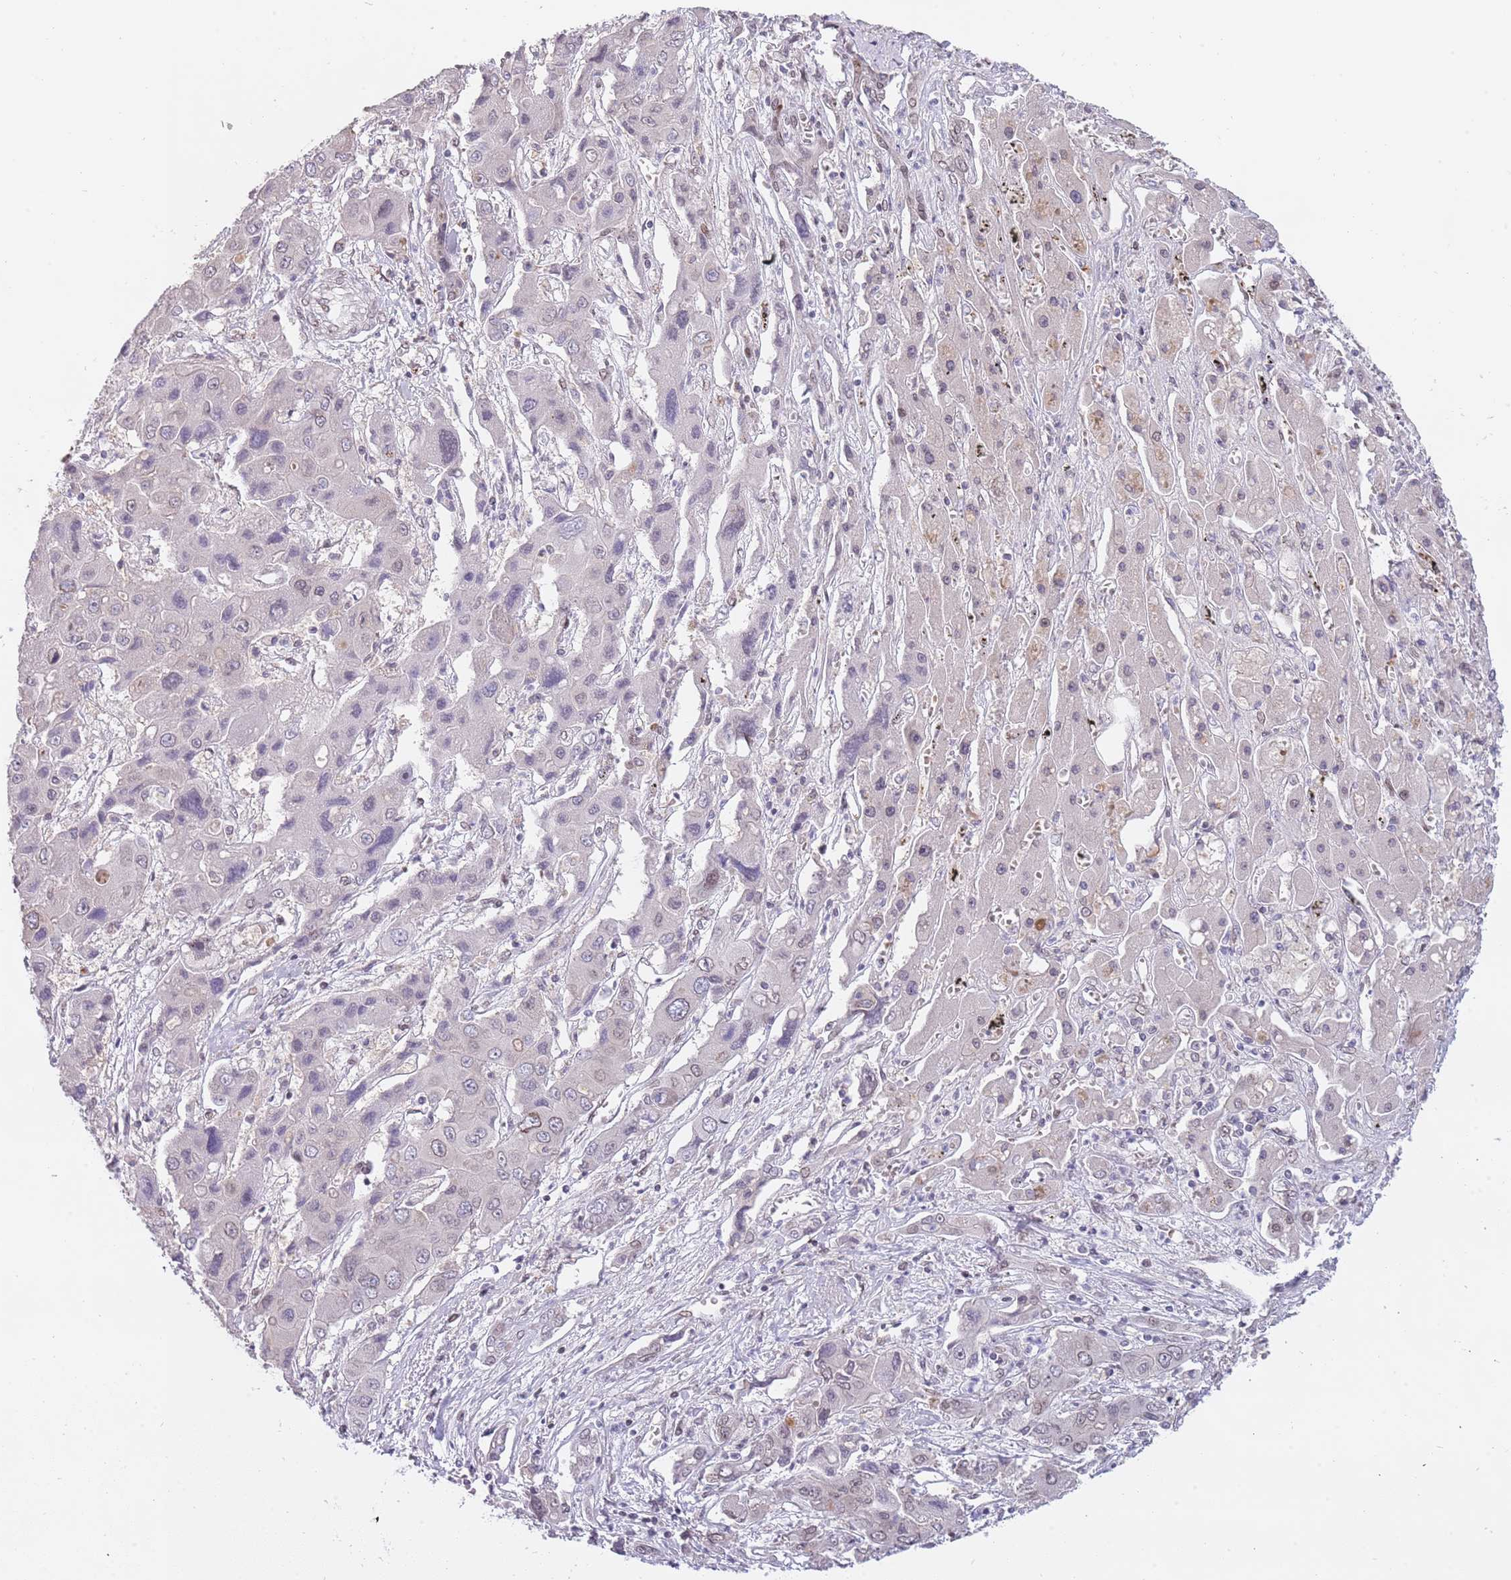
{"staining": {"intensity": "negative", "quantity": "none", "location": "none"}, "tissue": "liver cancer", "cell_type": "Tumor cells", "image_type": "cancer", "snomed": [{"axis": "morphology", "description": "Cholangiocarcinoma"}, {"axis": "topography", "description": "Liver"}], "caption": "An immunohistochemistry histopathology image of liver cholangiocarcinoma is shown. There is no staining in tumor cells of liver cholangiocarcinoma. (Stains: DAB (3,3'-diaminobenzidine) IHC with hematoxylin counter stain, Microscopy: brightfield microscopy at high magnification).", "gene": "KLHDC2", "patient": {"sex": "male", "age": 67}}